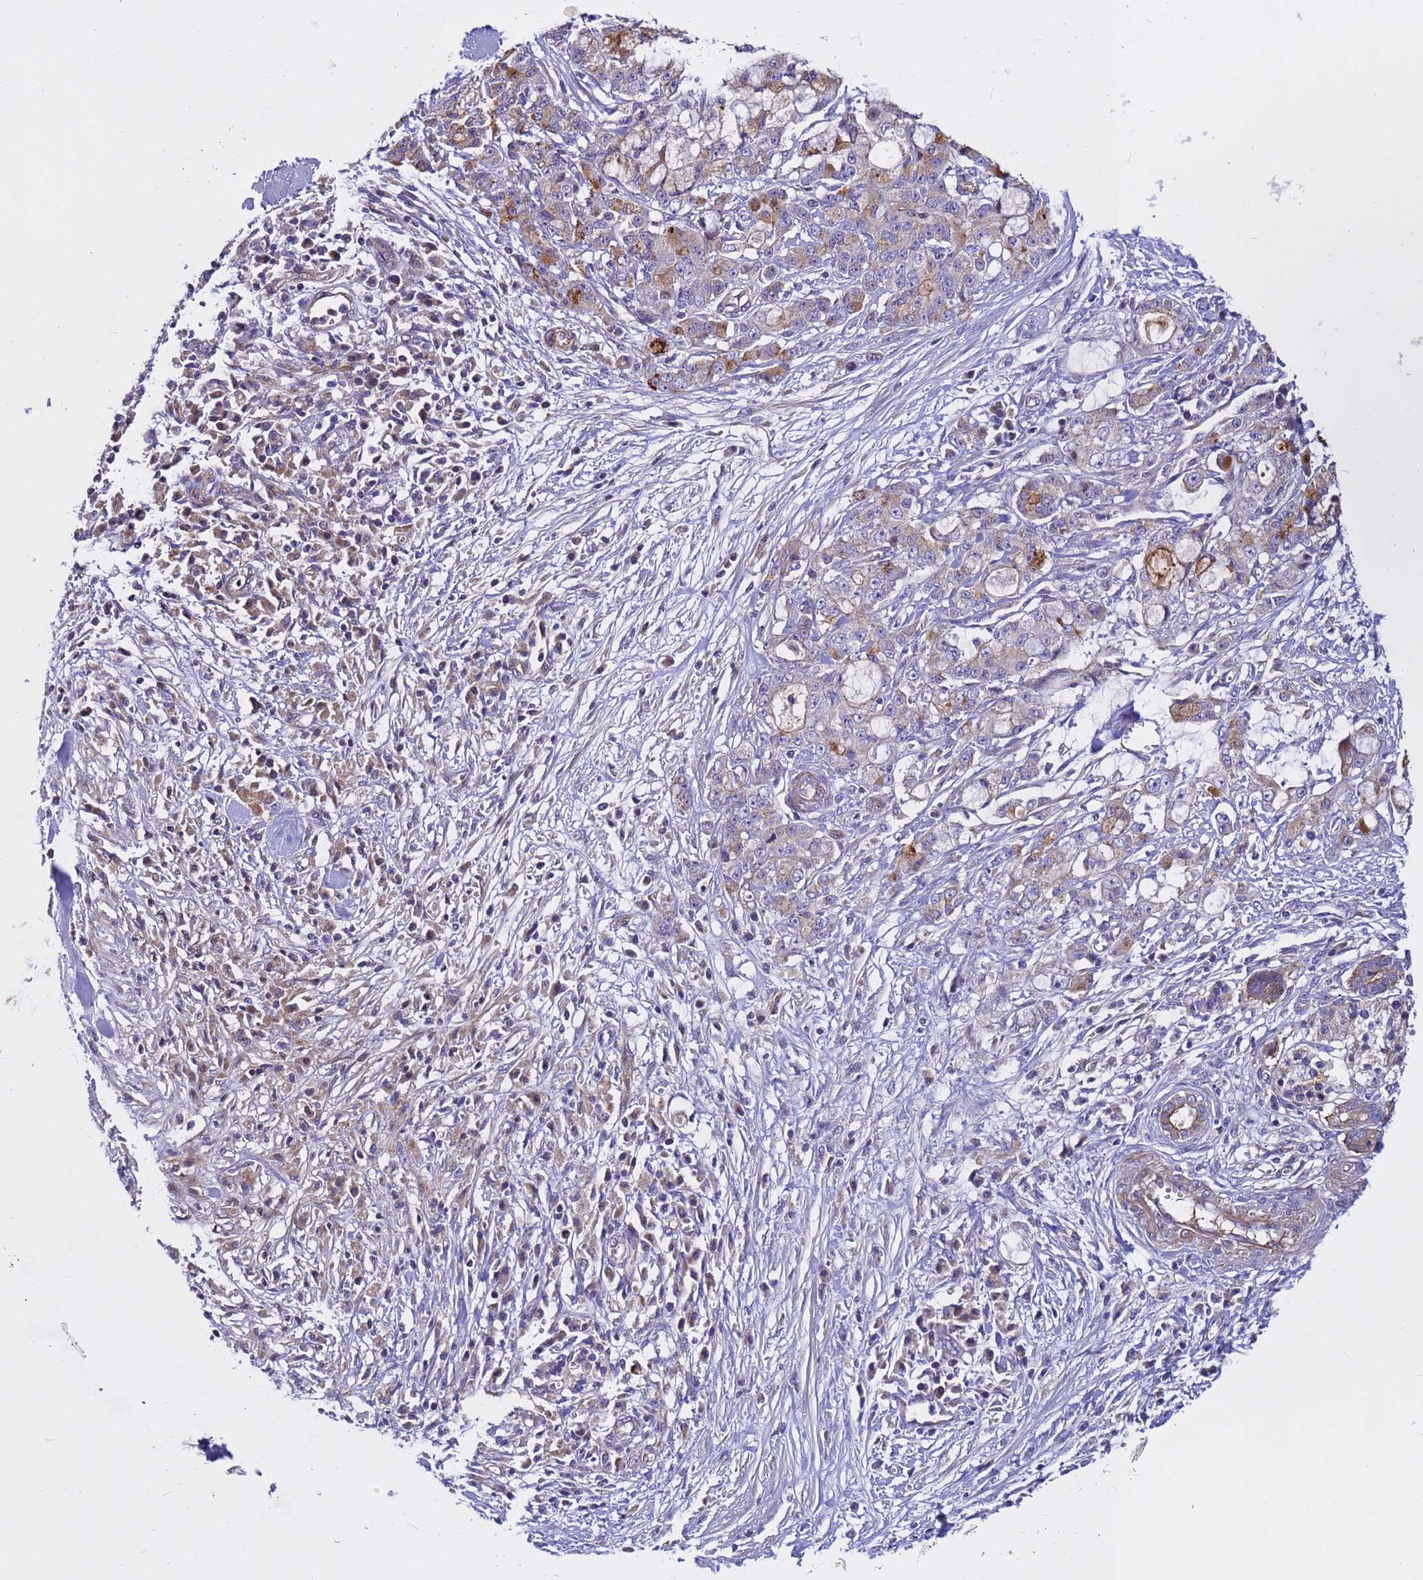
{"staining": {"intensity": "moderate", "quantity": "25%-75%", "location": "cytoplasmic/membranous"}, "tissue": "pancreatic cancer", "cell_type": "Tumor cells", "image_type": "cancer", "snomed": [{"axis": "morphology", "description": "Adenocarcinoma, NOS"}, {"axis": "topography", "description": "Pancreas"}], "caption": "Pancreatic adenocarcinoma stained with a protein marker shows moderate staining in tumor cells.", "gene": "CRHBP", "patient": {"sex": "female", "age": 73}}